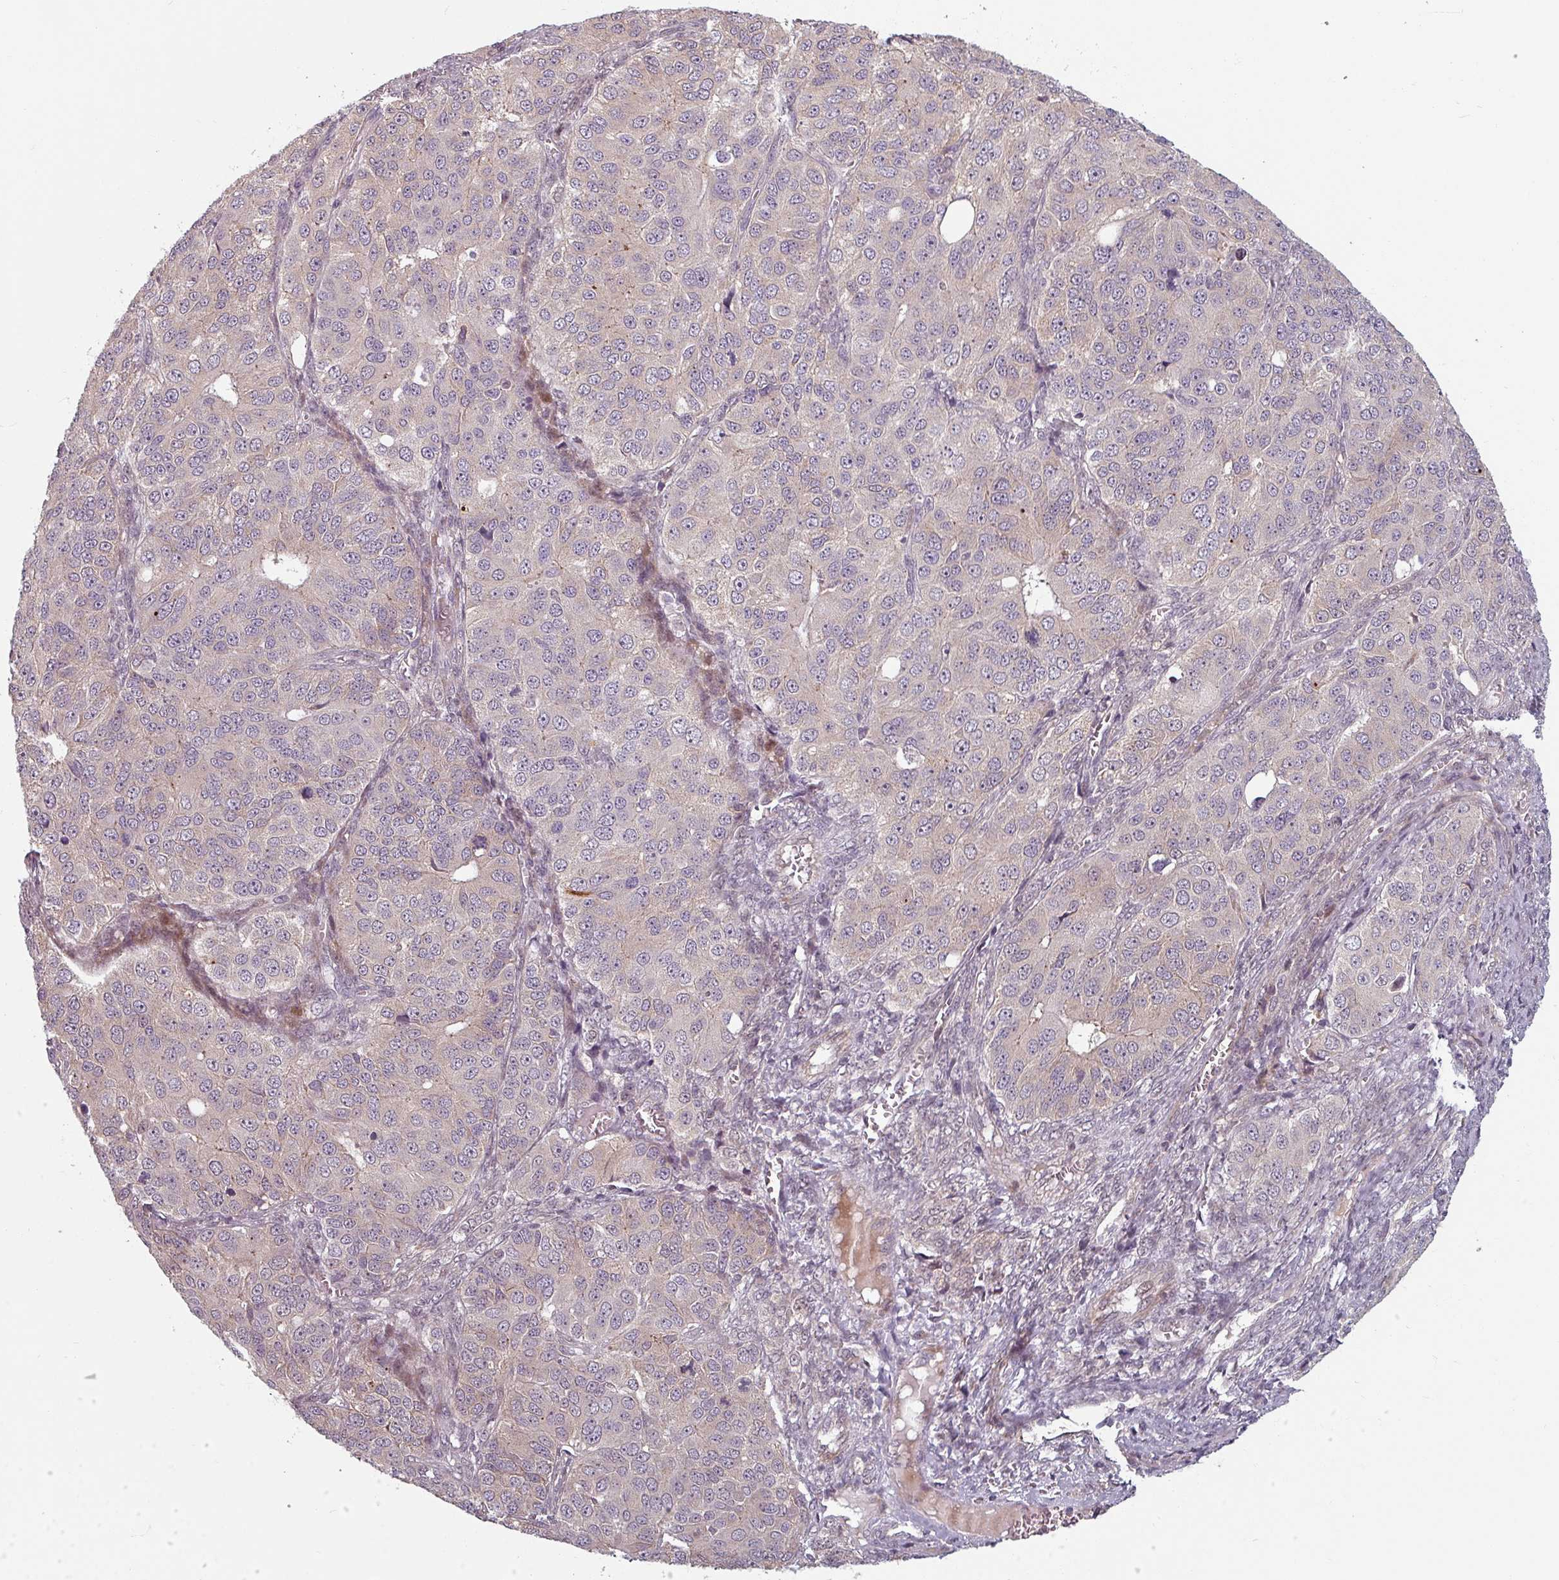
{"staining": {"intensity": "negative", "quantity": "none", "location": "none"}, "tissue": "ovarian cancer", "cell_type": "Tumor cells", "image_type": "cancer", "snomed": [{"axis": "morphology", "description": "Carcinoma, endometroid"}, {"axis": "topography", "description": "Ovary"}], "caption": "Protein analysis of ovarian cancer displays no significant staining in tumor cells.", "gene": "CYB5RL", "patient": {"sex": "female", "age": 51}}